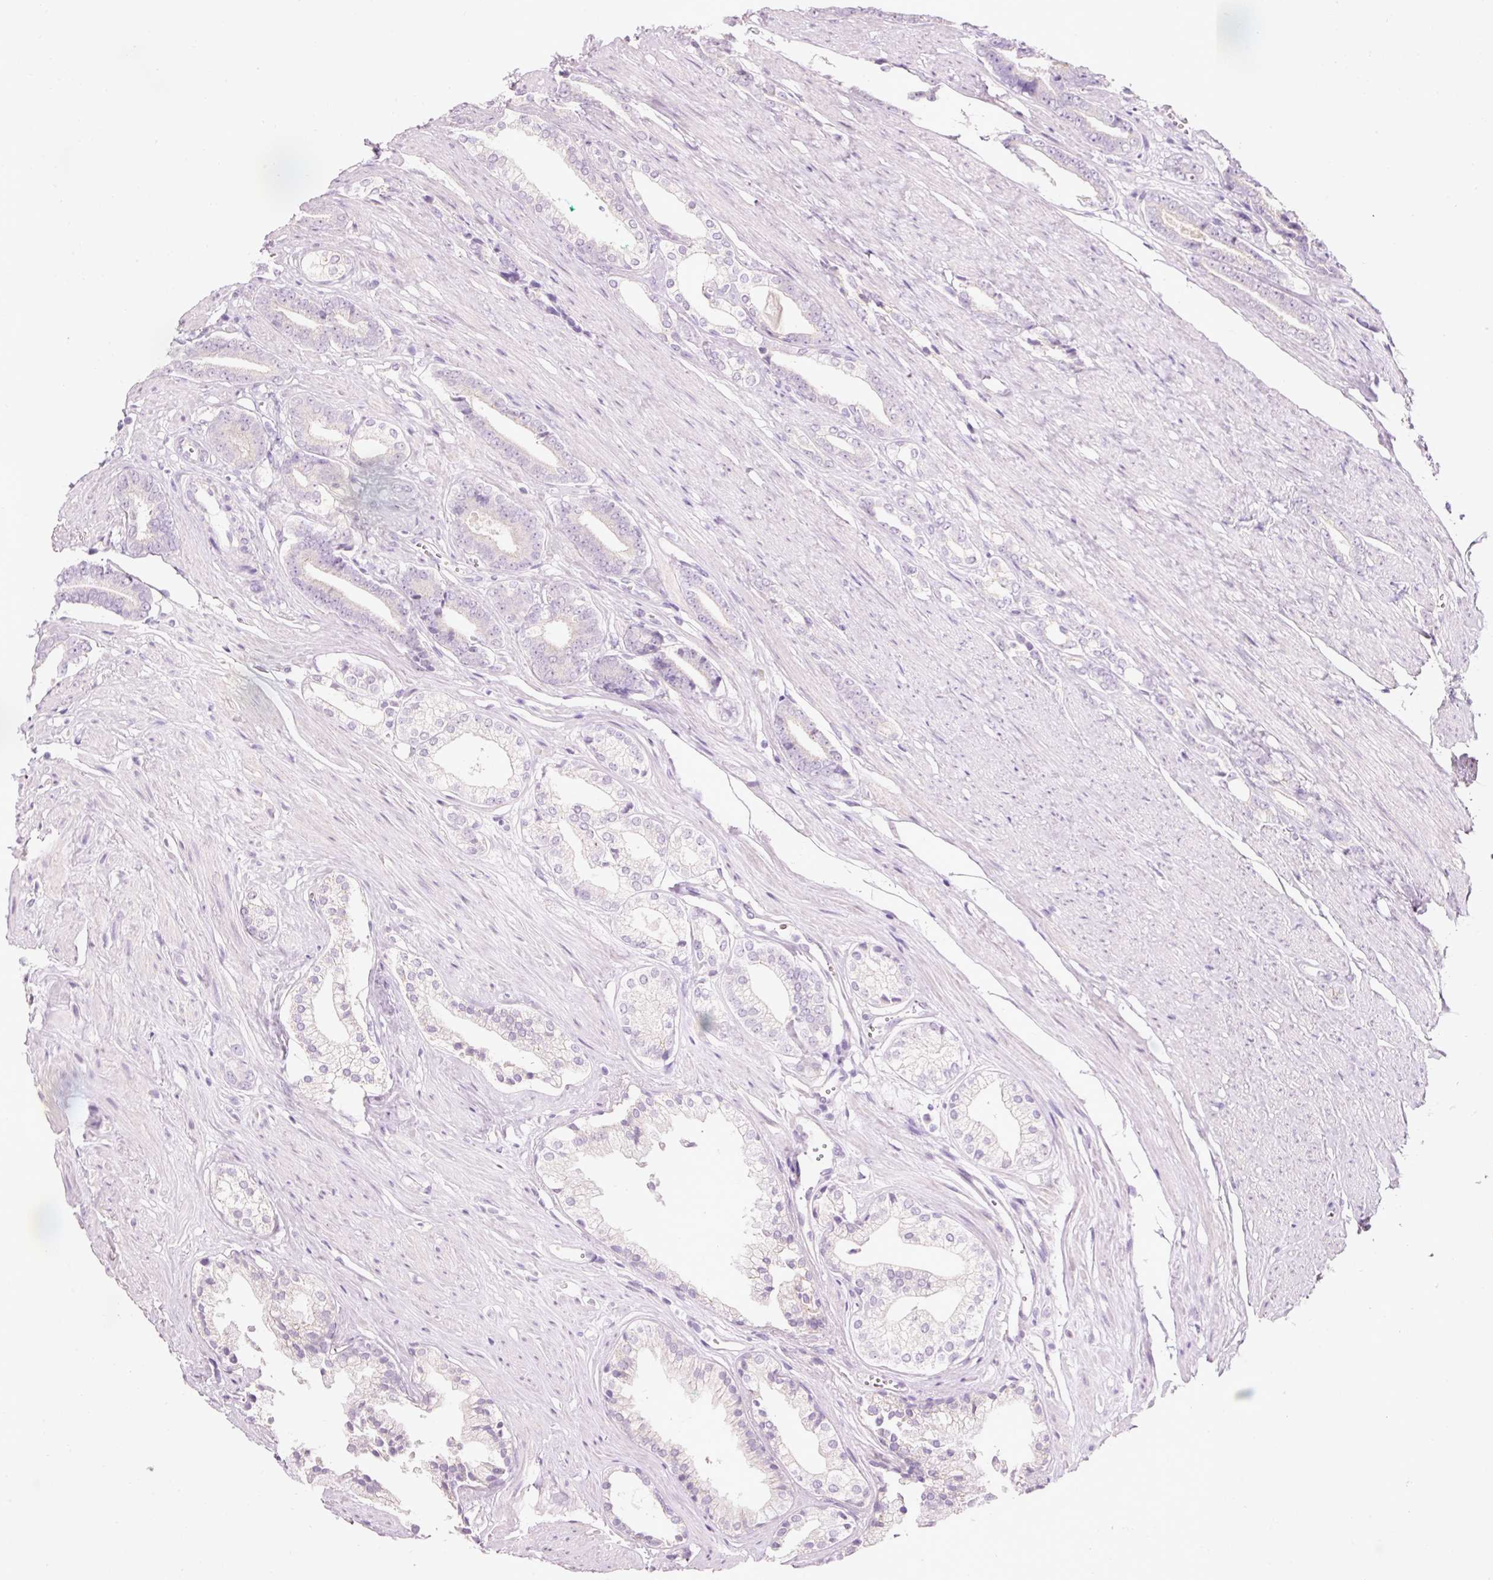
{"staining": {"intensity": "negative", "quantity": "none", "location": "none"}, "tissue": "prostate cancer", "cell_type": "Tumor cells", "image_type": "cancer", "snomed": [{"axis": "morphology", "description": "Adenocarcinoma, NOS"}, {"axis": "topography", "description": "Prostate and seminal vesicle, NOS"}], "caption": "Immunohistochemistry micrograph of human adenocarcinoma (prostate) stained for a protein (brown), which shows no expression in tumor cells.", "gene": "DHRS11", "patient": {"sex": "male", "age": 76}}